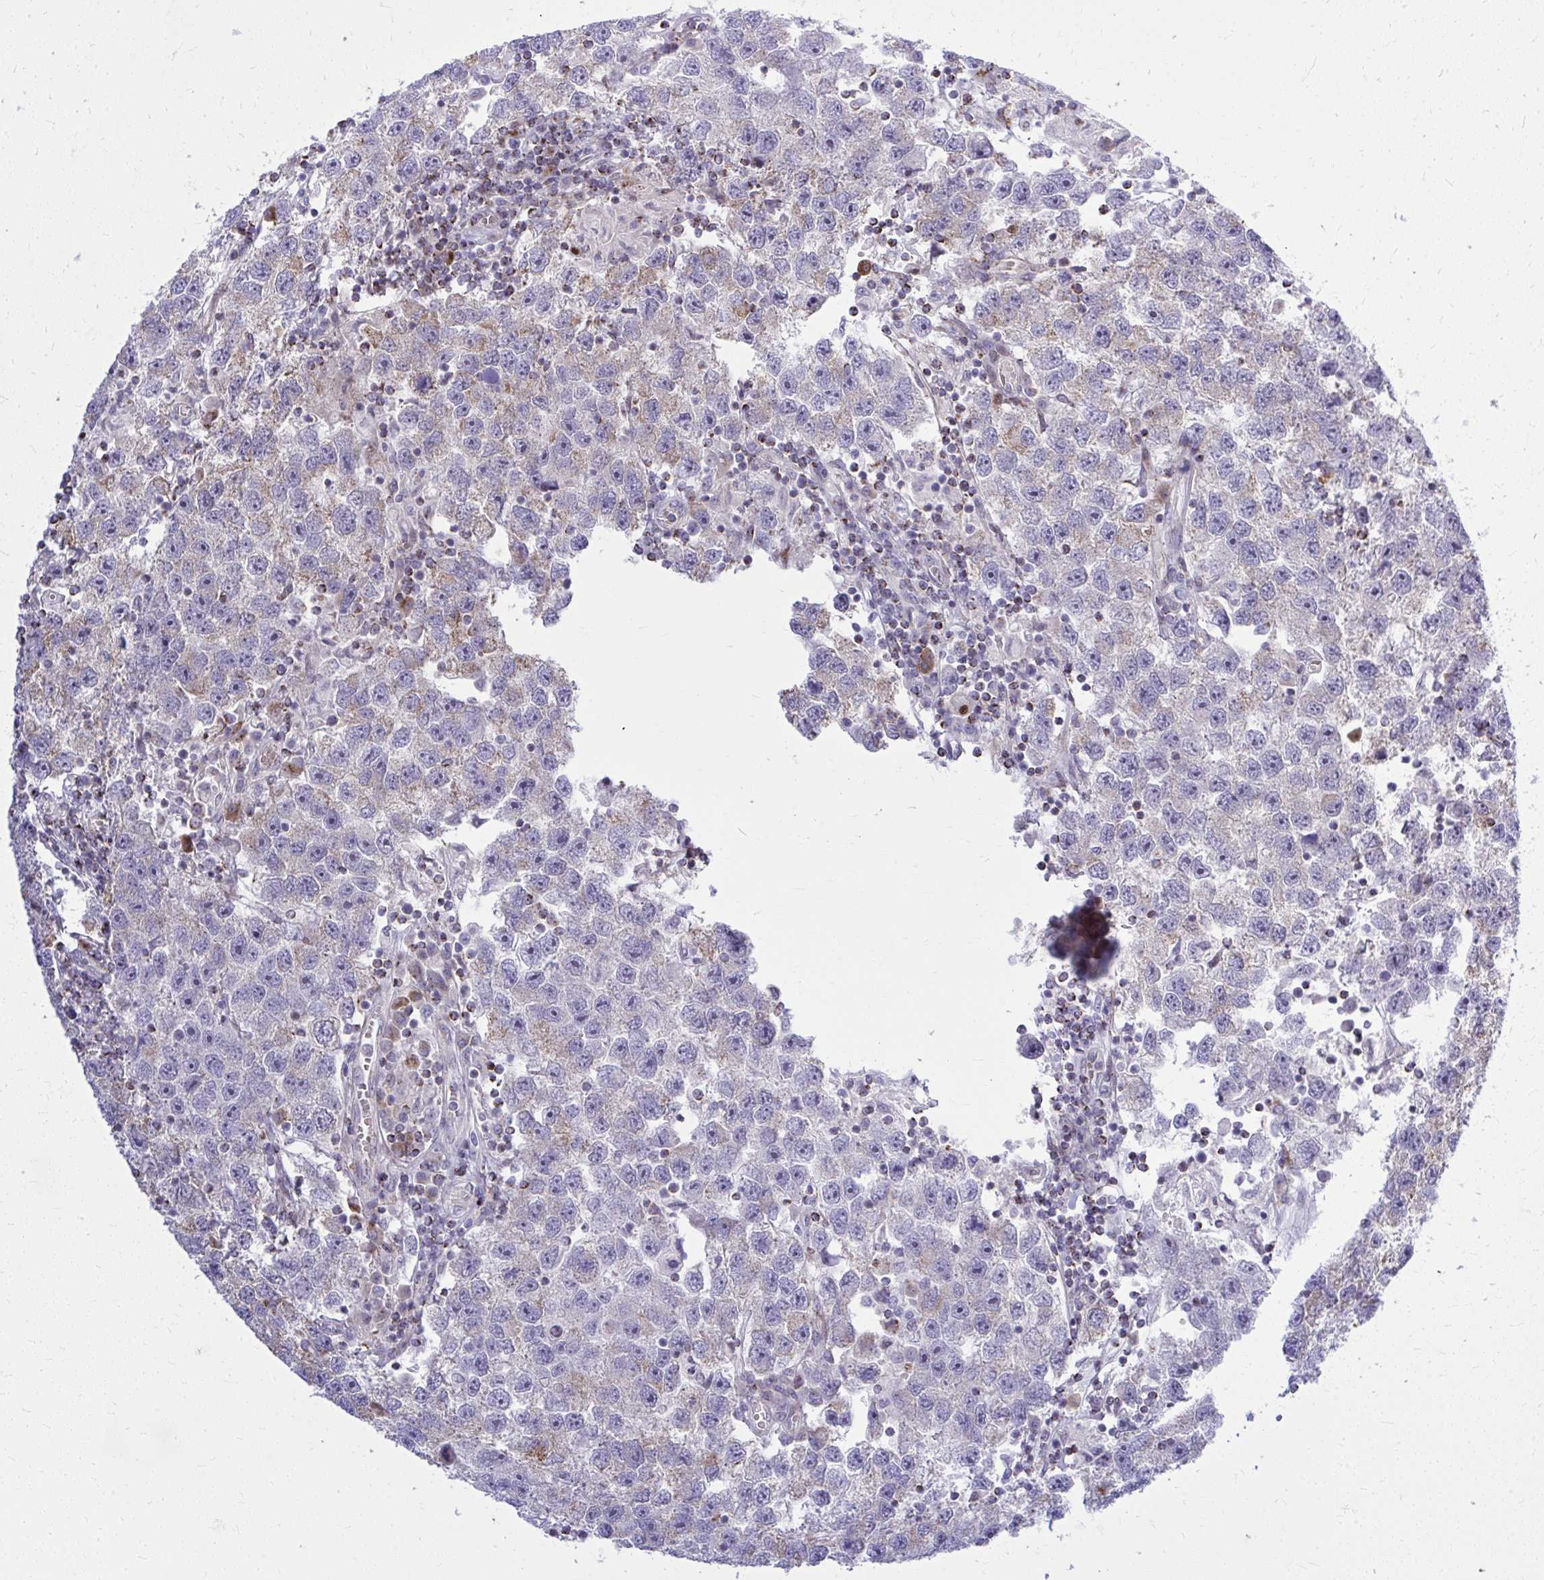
{"staining": {"intensity": "moderate", "quantity": "<25%", "location": "cytoplasmic/membranous"}, "tissue": "testis cancer", "cell_type": "Tumor cells", "image_type": "cancer", "snomed": [{"axis": "morphology", "description": "Seminoma, NOS"}, {"axis": "topography", "description": "Testis"}], "caption": "Immunohistochemical staining of testis cancer displays low levels of moderate cytoplasmic/membranous positivity in approximately <25% of tumor cells.", "gene": "ZNF362", "patient": {"sex": "male", "age": 26}}